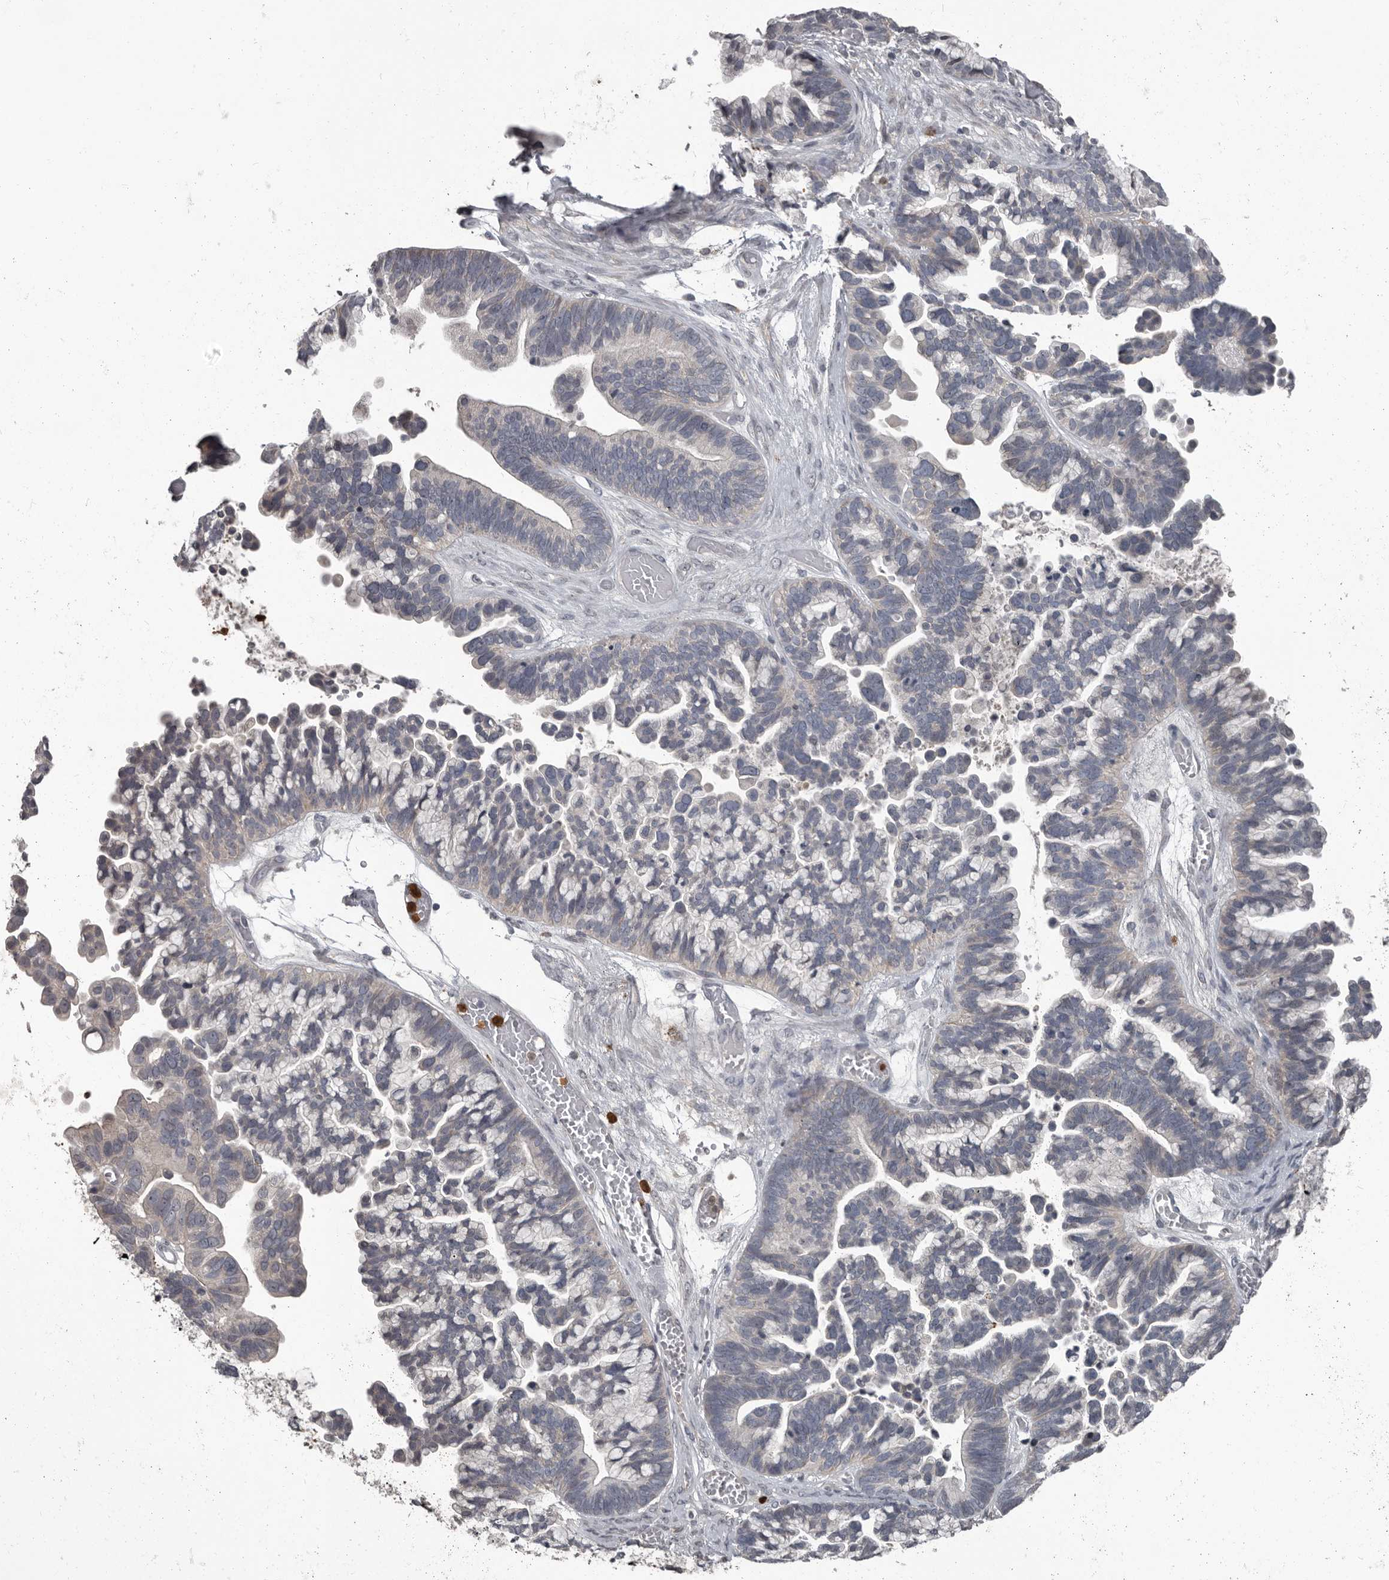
{"staining": {"intensity": "negative", "quantity": "none", "location": "none"}, "tissue": "ovarian cancer", "cell_type": "Tumor cells", "image_type": "cancer", "snomed": [{"axis": "morphology", "description": "Cystadenocarcinoma, serous, NOS"}, {"axis": "topography", "description": "Ovary"}], "caption": "Tumor cells are negative for protein expression in human ovarian cancer. (DAB (3,3'-diaminobenzidine) IHC with hematoxylin counter stain).", "gene": "GPR157", "patient": {"sex": "female", "age": 56}}